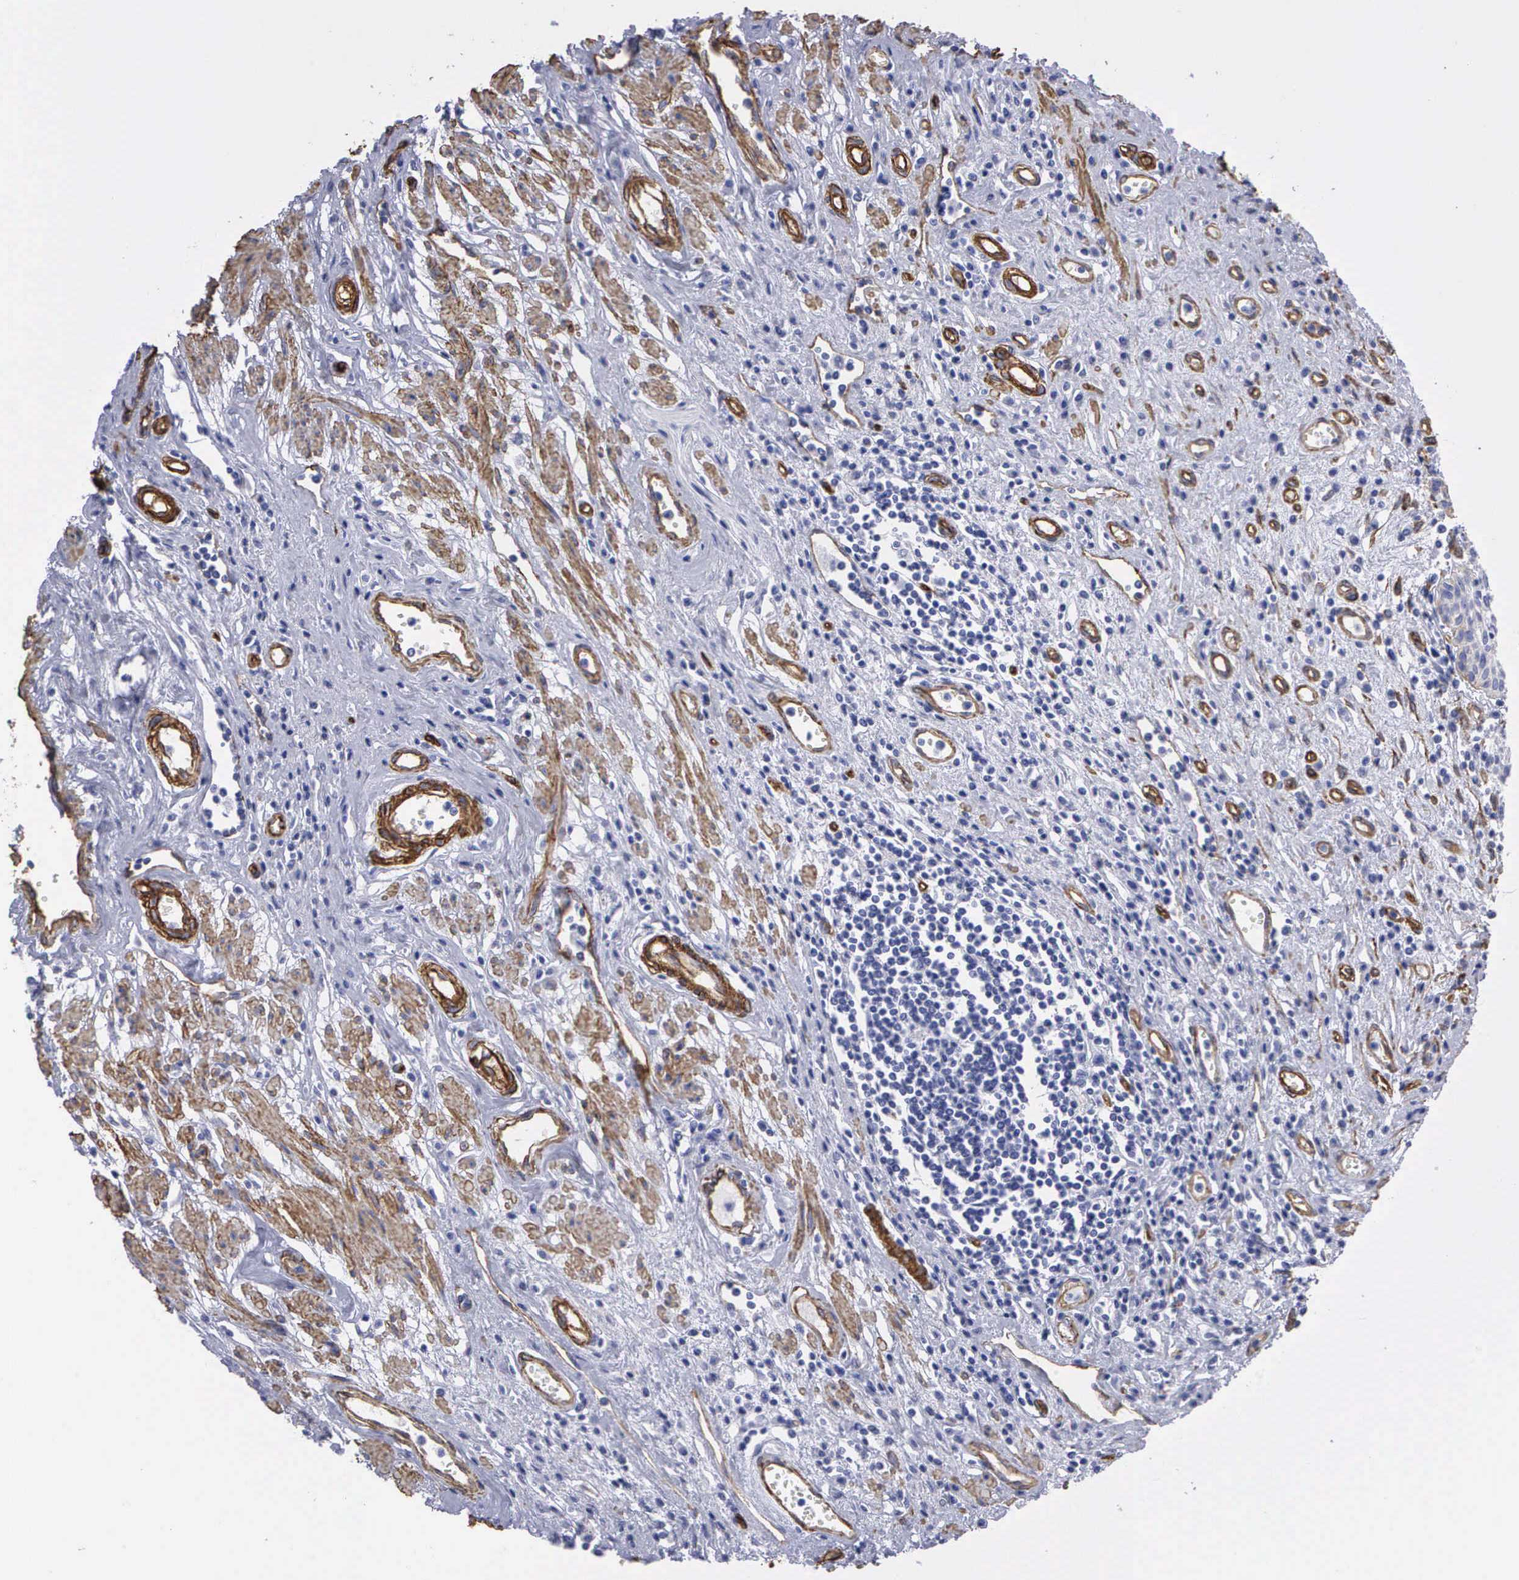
{"staining": {"intensity": "negative", "quantity": "none", "location": "none"}, "tissue": "urinary bladder", "cell_type": "Urothelial cells", "image_type": "normal", "snomed": [{"axis": "morphology", "description": "Normal tissue, NOS"}, {"axis": "topography", "description": "Urinary bladder"}], "caption": "This is an IHC micrograph of normal urinary bladder. There is no staining in urothelial cells.", "gene": "MAGEB10", "patient": {"sex": "female", "age": 39}}